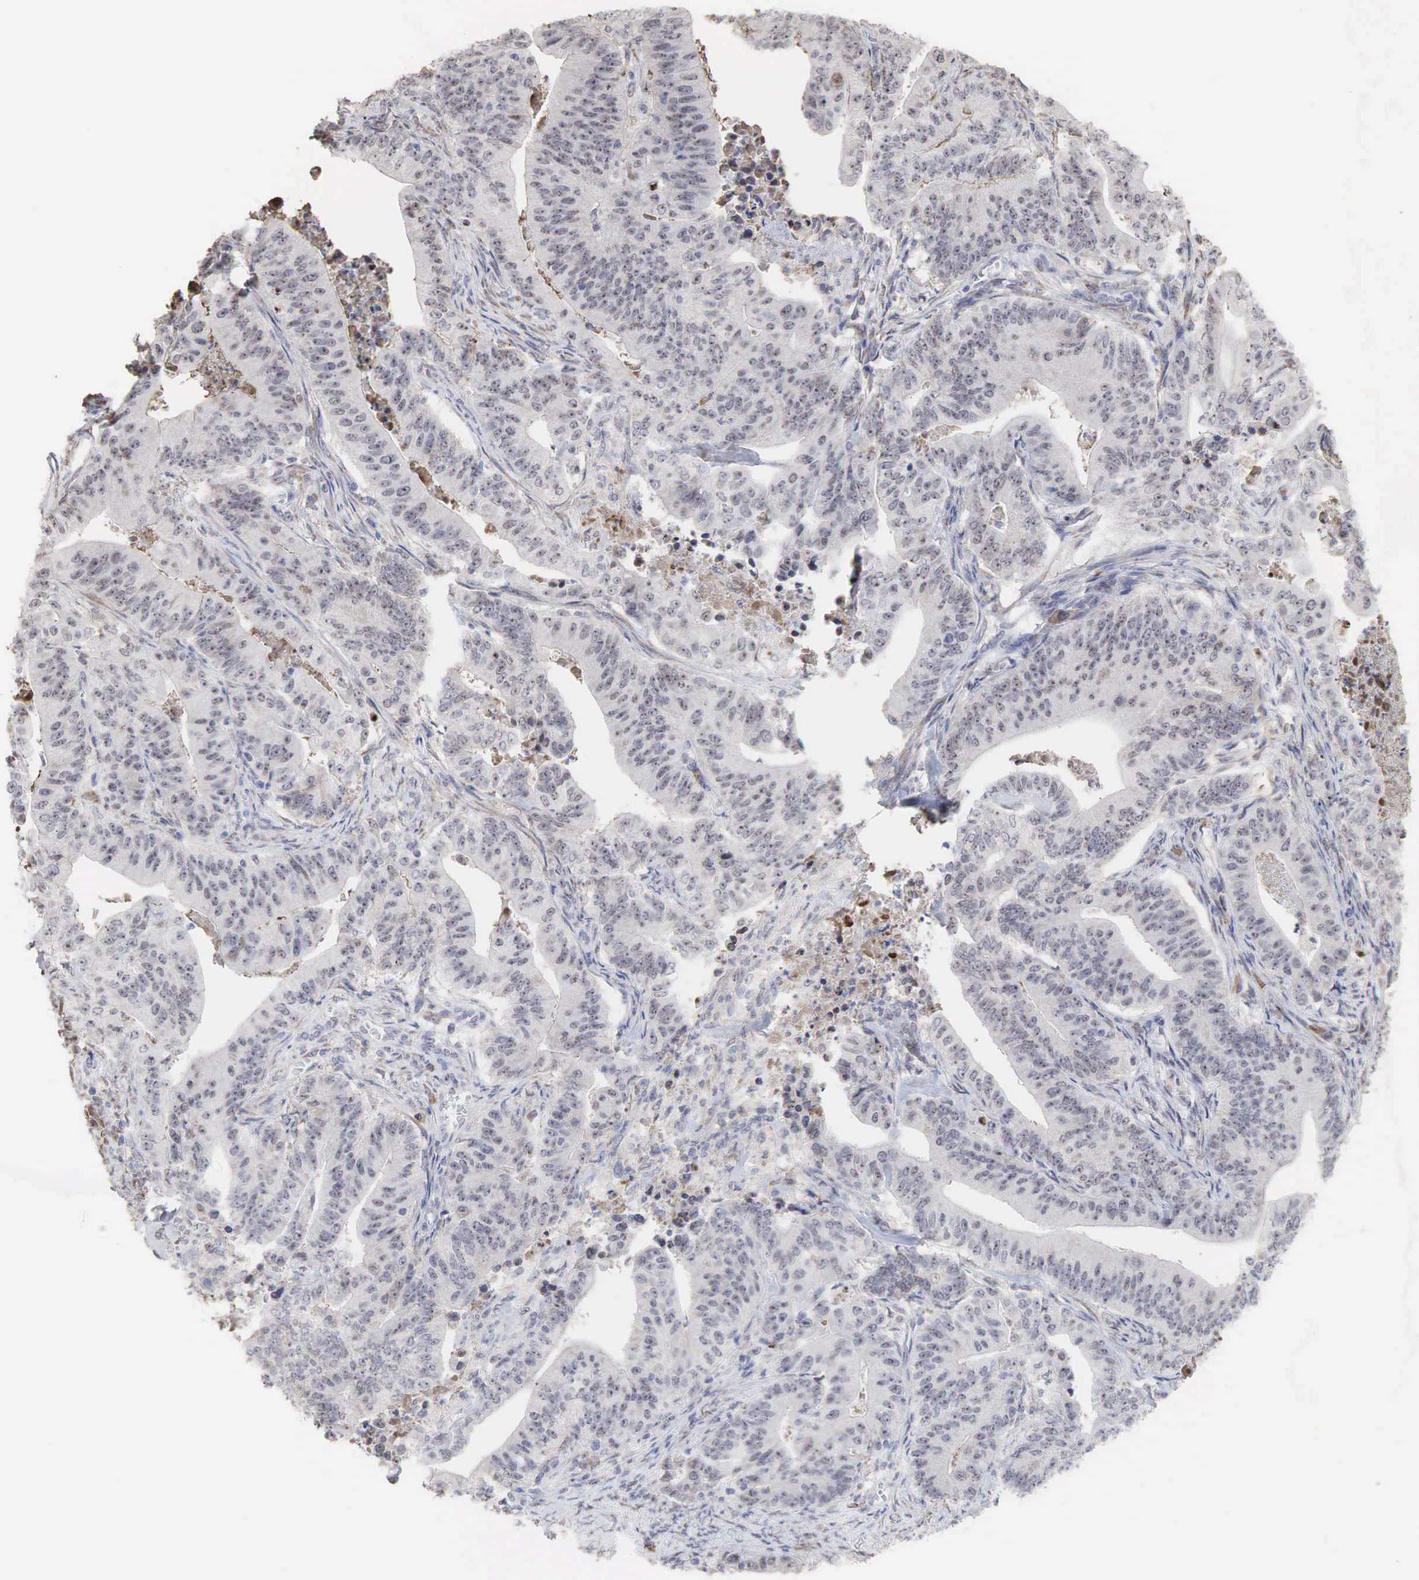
{"staining": {"intensity": "moderate", "quantity": ">75%", "location": "cytoplasmic/membranous,nuclear"}, "tissue": "stomach cancer", "cell_type": "Tumor cells", "image_type": "cancer", "snomed": [{"axis": "morphology", "description": "Adenocarcinoma, NOS"}, {"axis": "topography", "description": "Stomach, lower"}], "caption": "Approximately >75% of tumor cells in human stomach cancer reveal moderate cytoplasmic/membranous and nuclear protein expression as visualized by brown immunohistochemical staining.", "gene": "DKC1", "patient": {"sex": "female", "age": 86}}